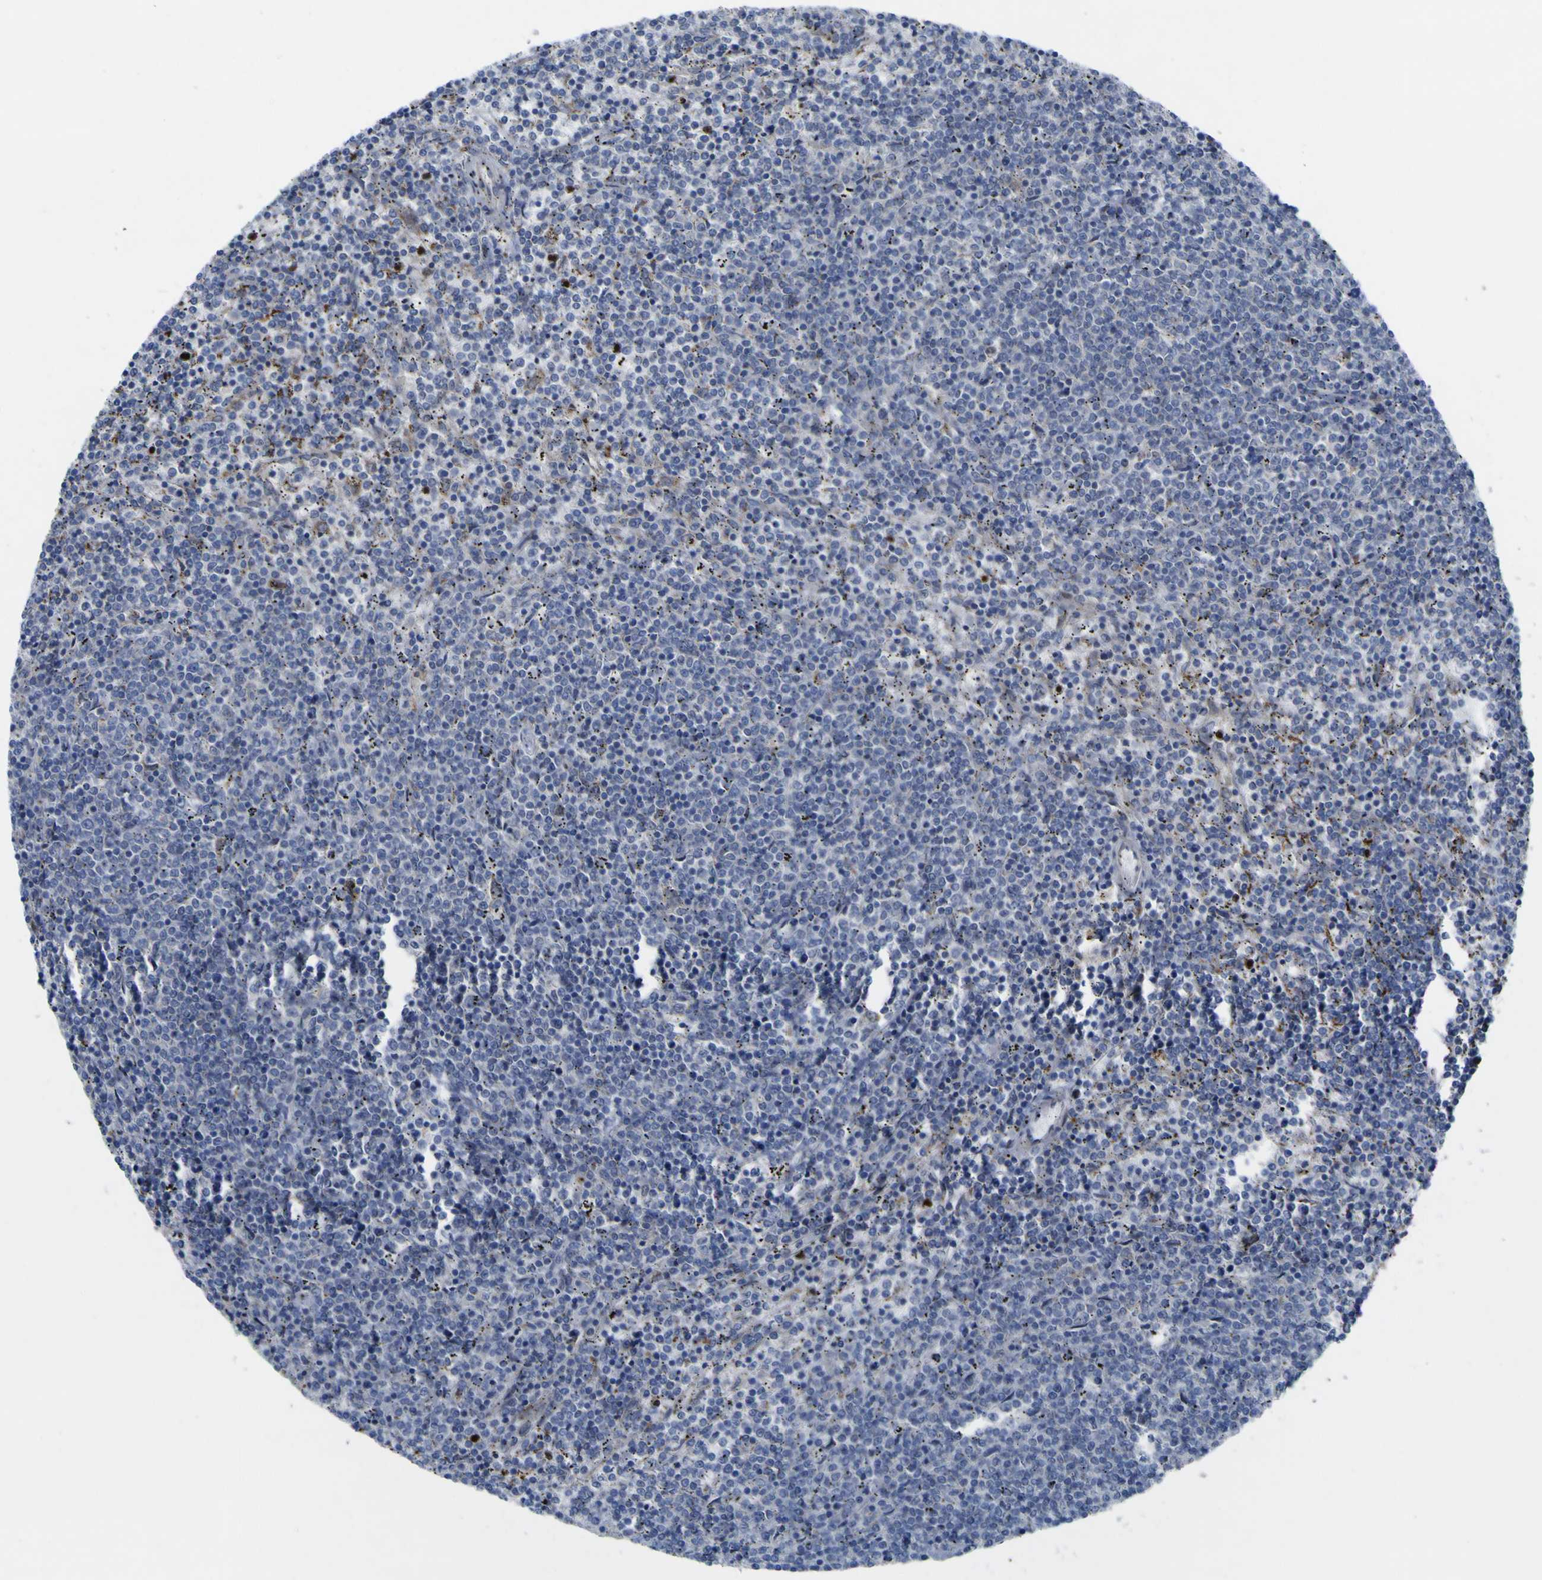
{"staining": {"intensity": "negative", "quantity": "none", "location": "none"}, "tissue": "lymphoma", "cell_type": "Tumor cells", "image_type": "cancer", "snomed": [{"axis": "morphology", "description": "Malignant lymphoma, non-Hodgkin's type, Low grade"}, {"axis": "topography", "description": "Spleen"}], "caption": "Immunohistochemistry (IHC) of lymphoma exhibits no positivity in tumor cells.", "gene": "NAV1", "patient": {"sex": "female", "age": 50}}